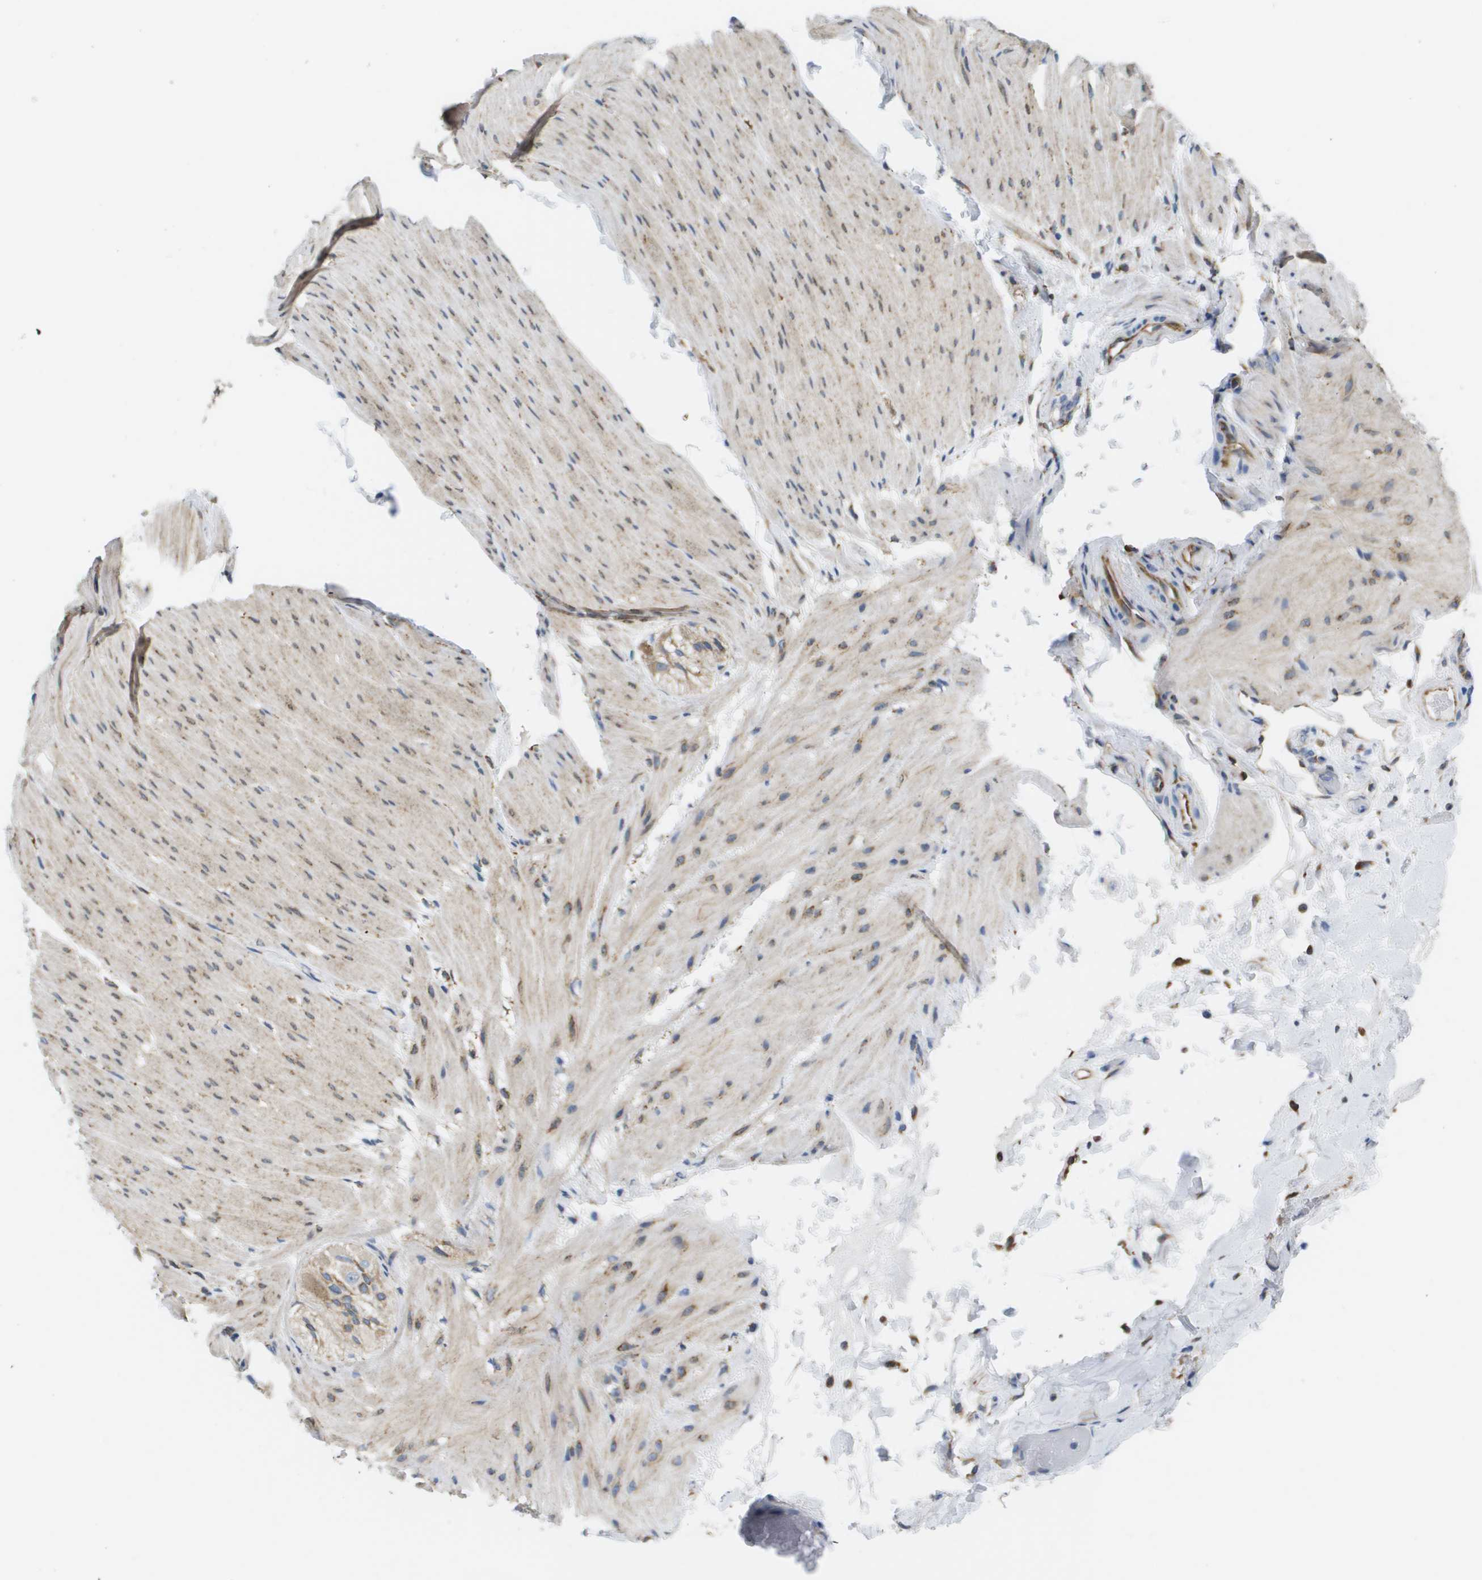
{"staining": {"intensity": "moderate", "quantity": ">75%", "location": "cytoplasmic/membranous"}, "tissue": "smooth muscle", "cell_type": "Smooth muscle cells", "image_type": "normal", "snomed": [{"axis": "morphology", "description": "Normal tissue, NOS"}, {"axis": "topography", "description": "Smooth muscle"}, {"axis": "topography", "description": "Colon"}], "caption": "Immunohistochemistry photomicrograph of benign human smooth muscle stained for a protein (brown), which exhibits medium levels of moderate cytoplasmic/membranous staining in approximately >75% of smooth muscle cells.", "gene": "ST3GAL2", "patient": {"sex": "male", "age": 67}}